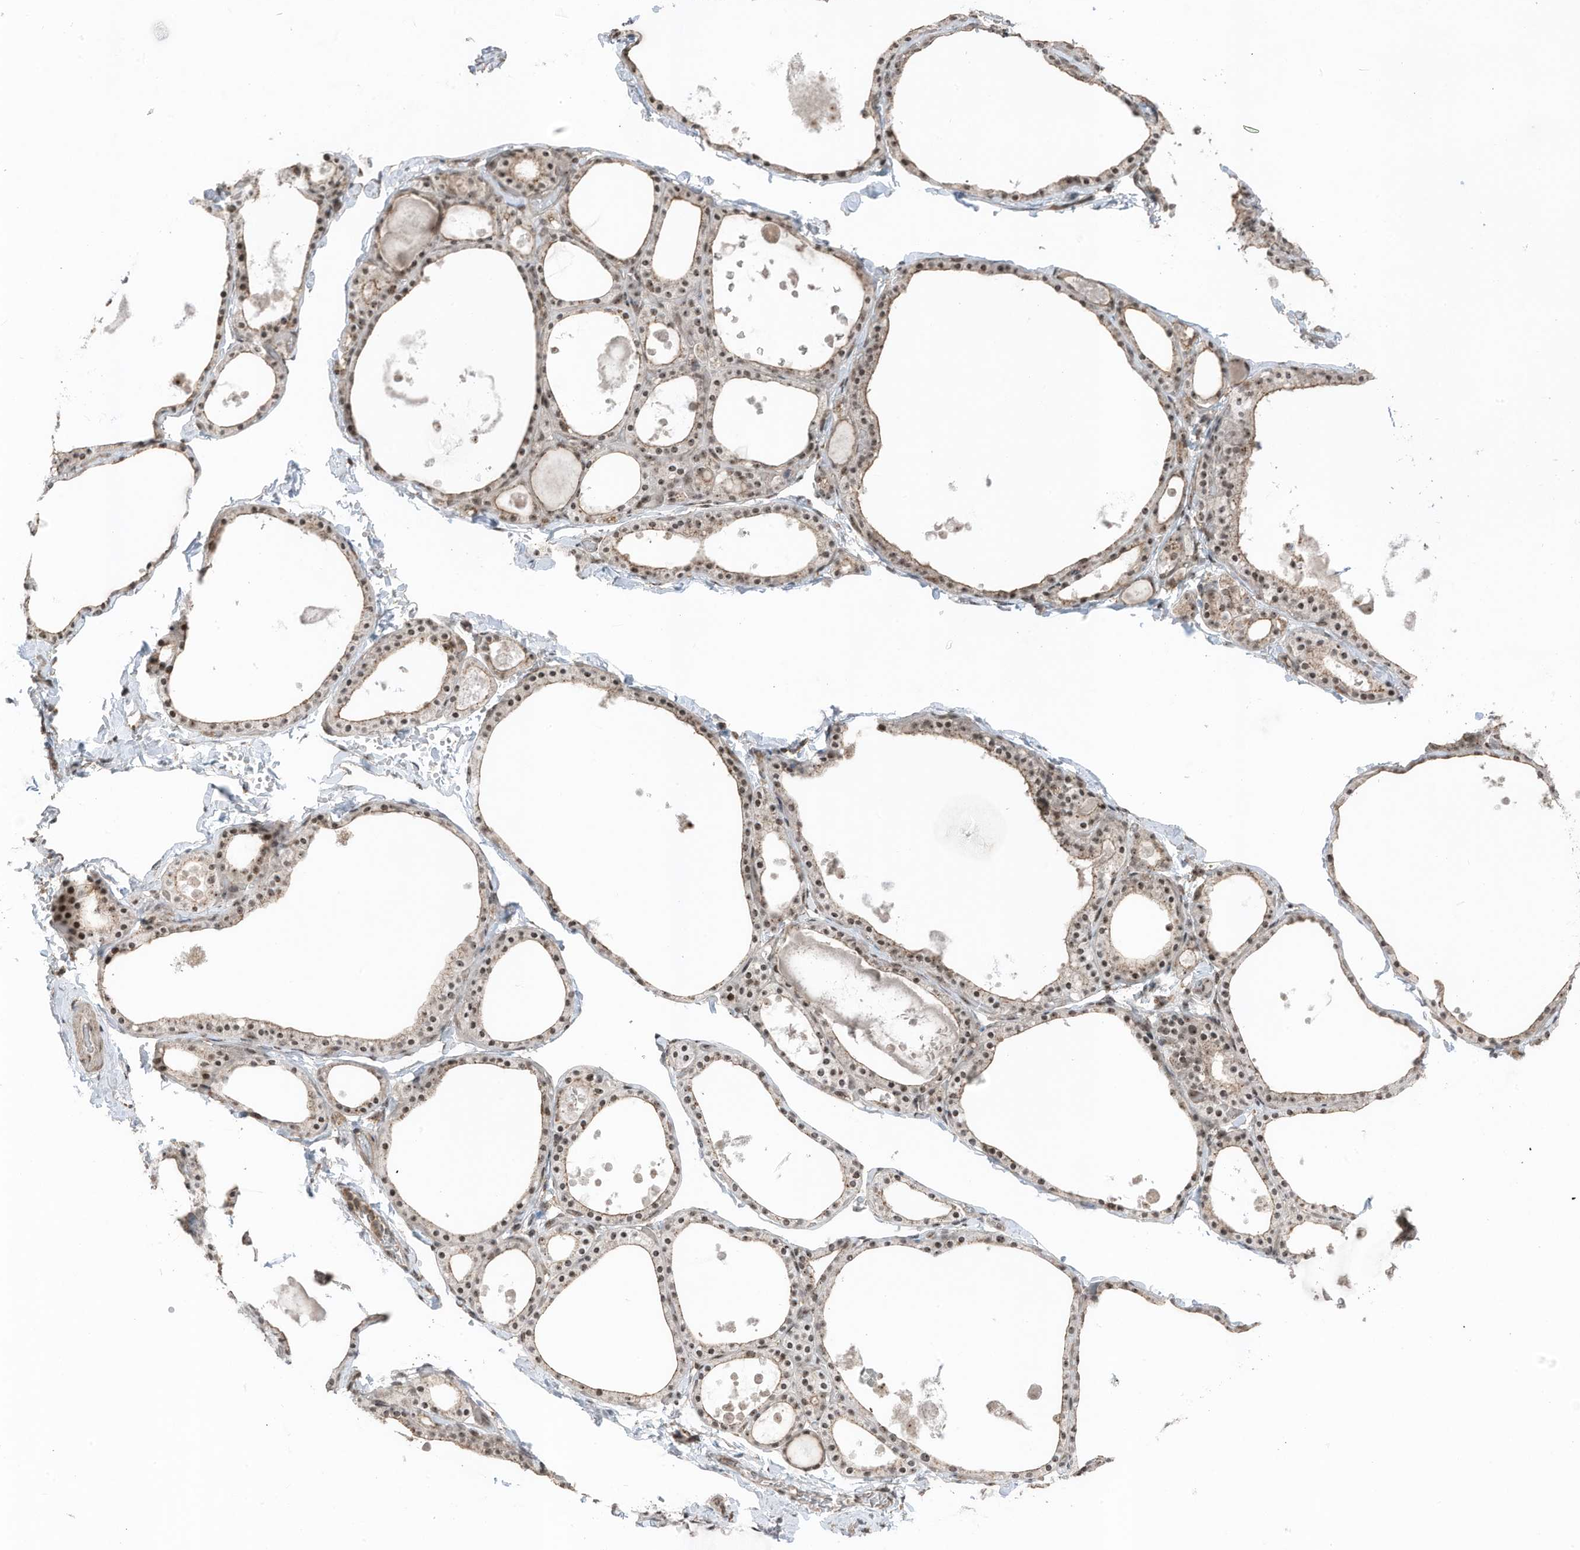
{"staining": {"intensity": "moderate", "quantity": ">75%", "location": "nuclear"}, "tissue": "thyroid gland", "cell_type": "Glandular cells", "image_type": "normal", "snomed": [{"axis": "morphology", "description": "Normal tissue, NOS"}, {"axis": "topography", "description": "Thyroid gland"}], "caption": "Thyroid gland stained with DAB IHC reveals medium levels of moderate nuclear staining in about >75% of glandular cells.", "gene": "UTP3", "patient": {"sex": "male", "age": 56}}